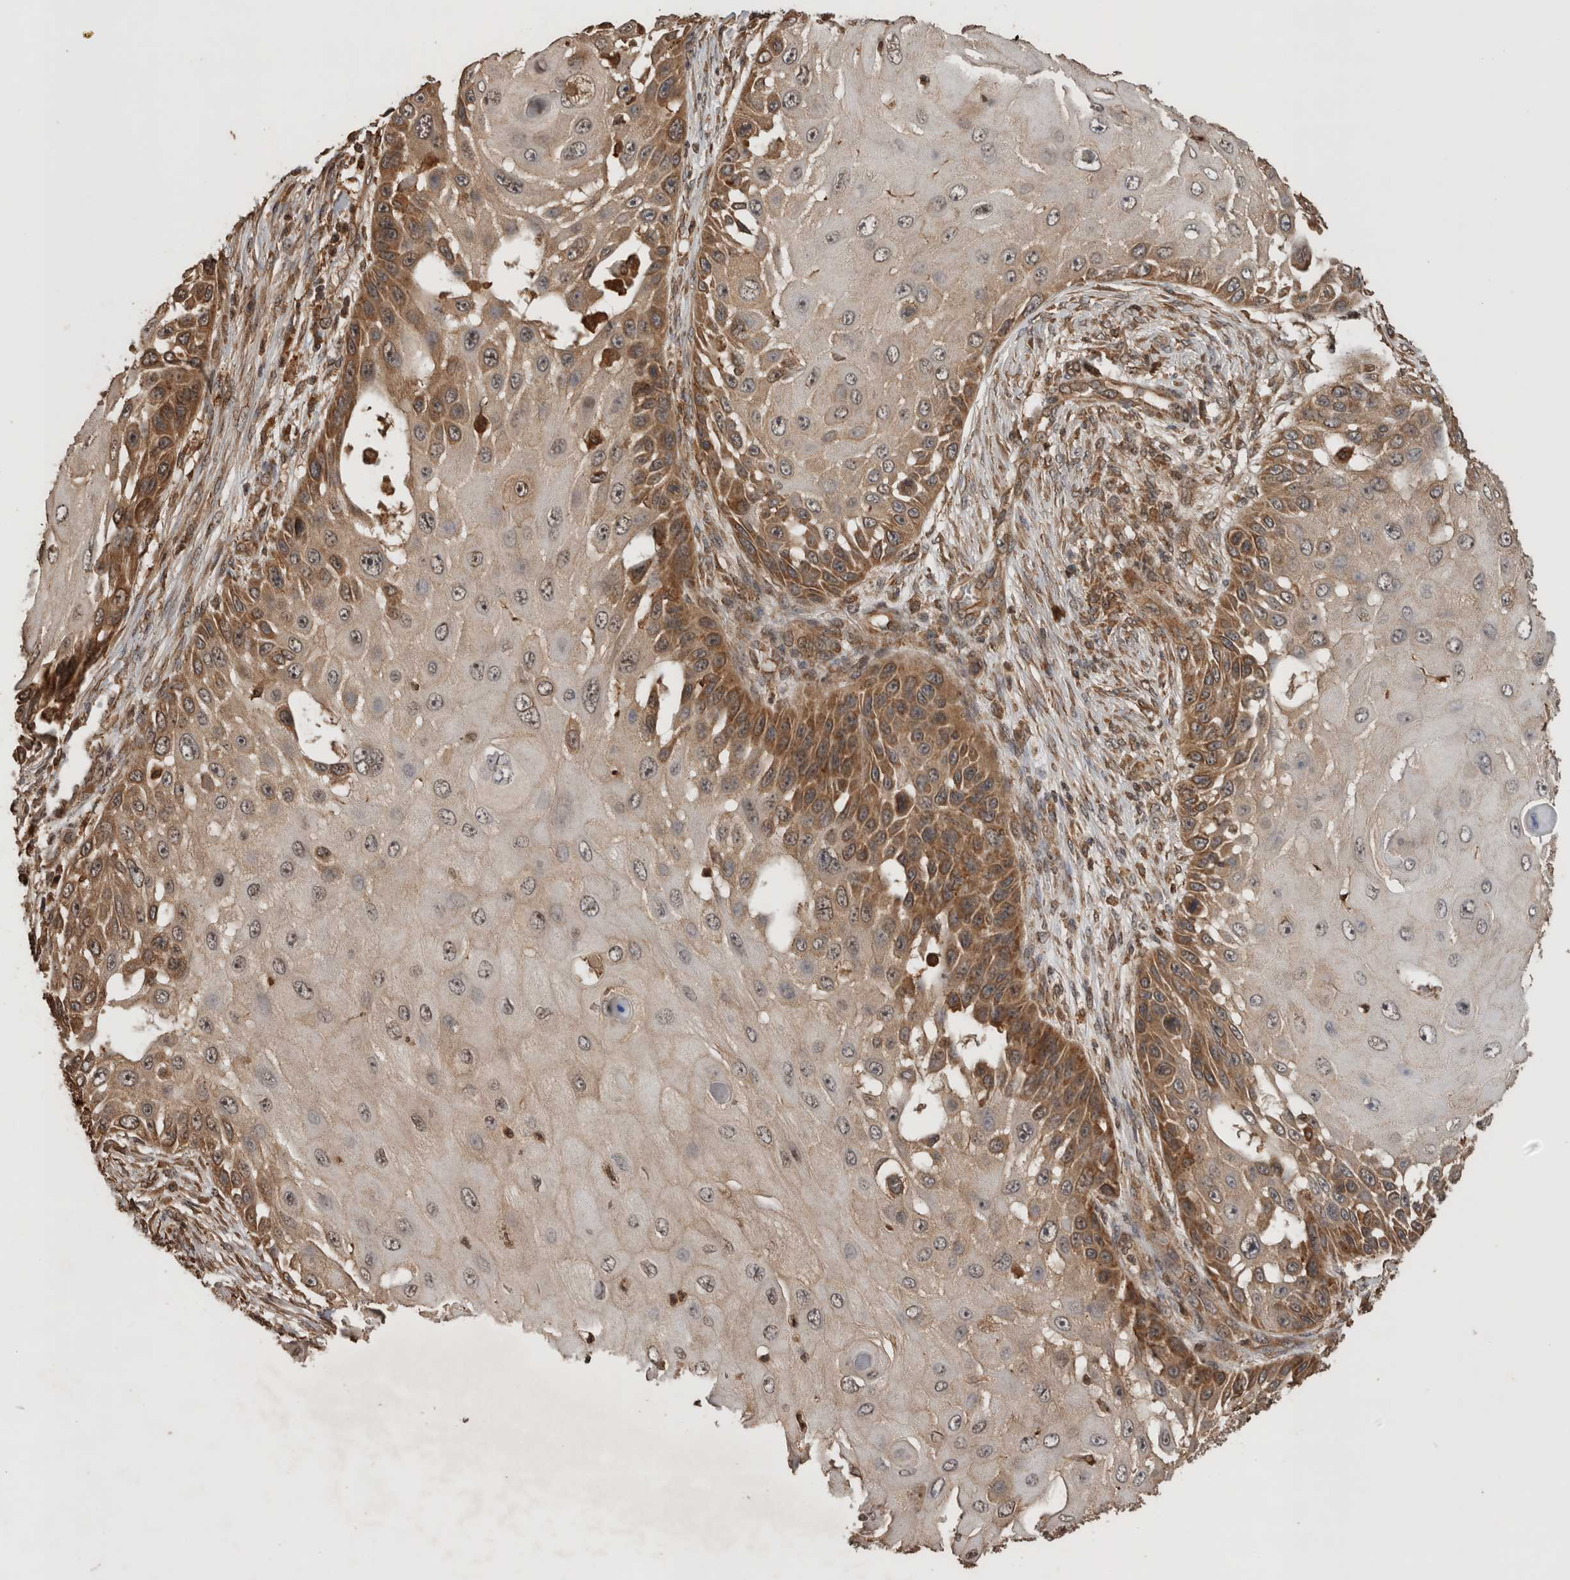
{"staining": {"intensity": "moderate", "quantity": ">75%", "location": "cytoplasmic/membranous"}, "tissue": "skin cancer", "cell_type": "Tumor cells", "image_type": "cancer", "snomed": [{"axis": "morphology", "description": "Squamous cell carcinoma, NOS"}, {"axis": "topography", "description": "Skin"}], "caption": "Protein staining reveals moderate cytoplasmic/membranous staining in approximately >75% of tumor cells in skin cancer.", "gene": "OTUD7B", "patient": {"sex": "female", "age": 44}}